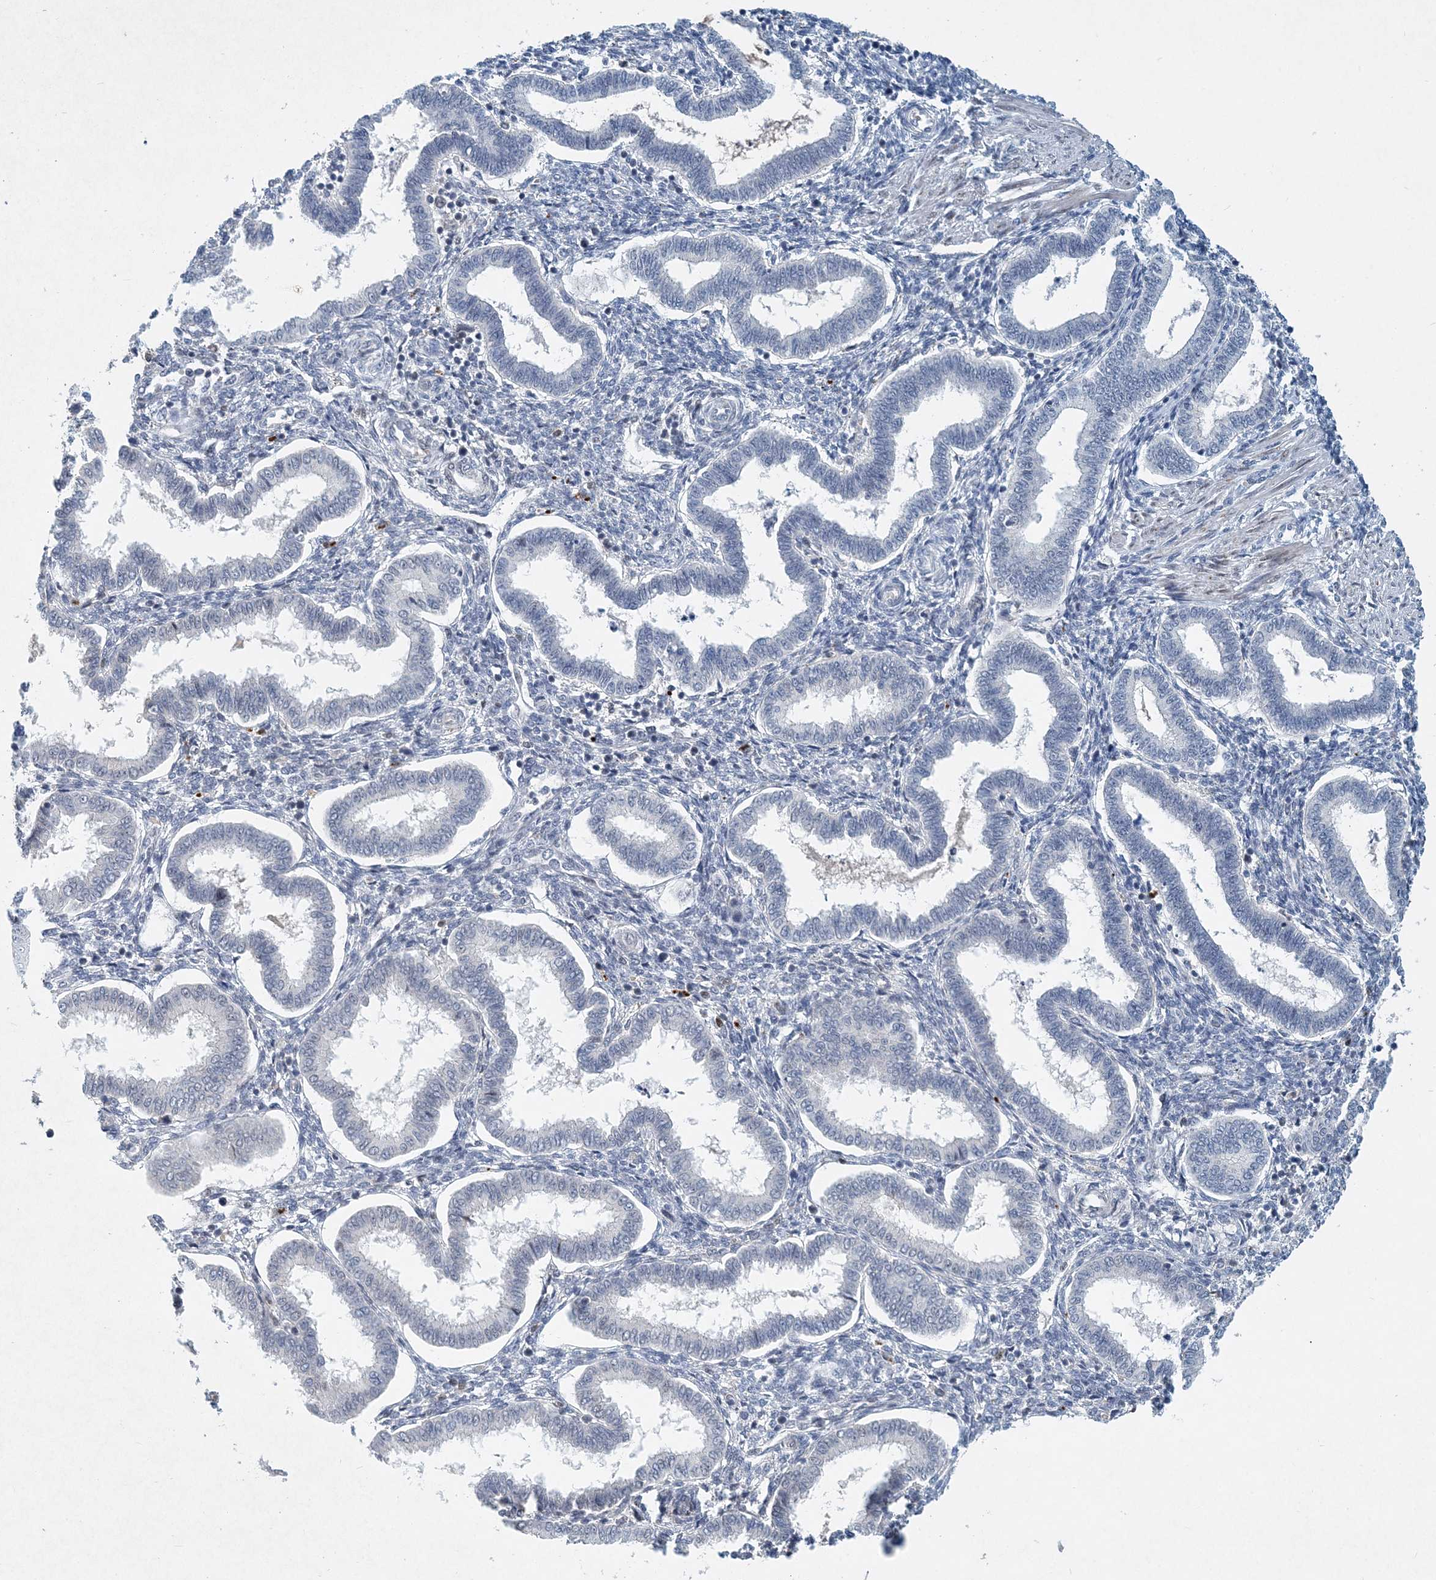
{"staining": {"intensity": "negative", "quantity": "none", "location": "none"}, "tissue": "endometrium", "cell_type": "Cells in endometrial stroma", "image_type": "normal", "snomed": [{"axis": "morphology", "description": "Normal tissue, NOS"}, {"axis": "topography", "description": "Endometrium"}], "caption": "Immunohistochemistry micrograph of normal endometrium stained for a protein (brown), which reveals no positivity in cells in endometrial stroma.", "gene": "KPNA4", "patient": {"sex": "female", "age": 24}}